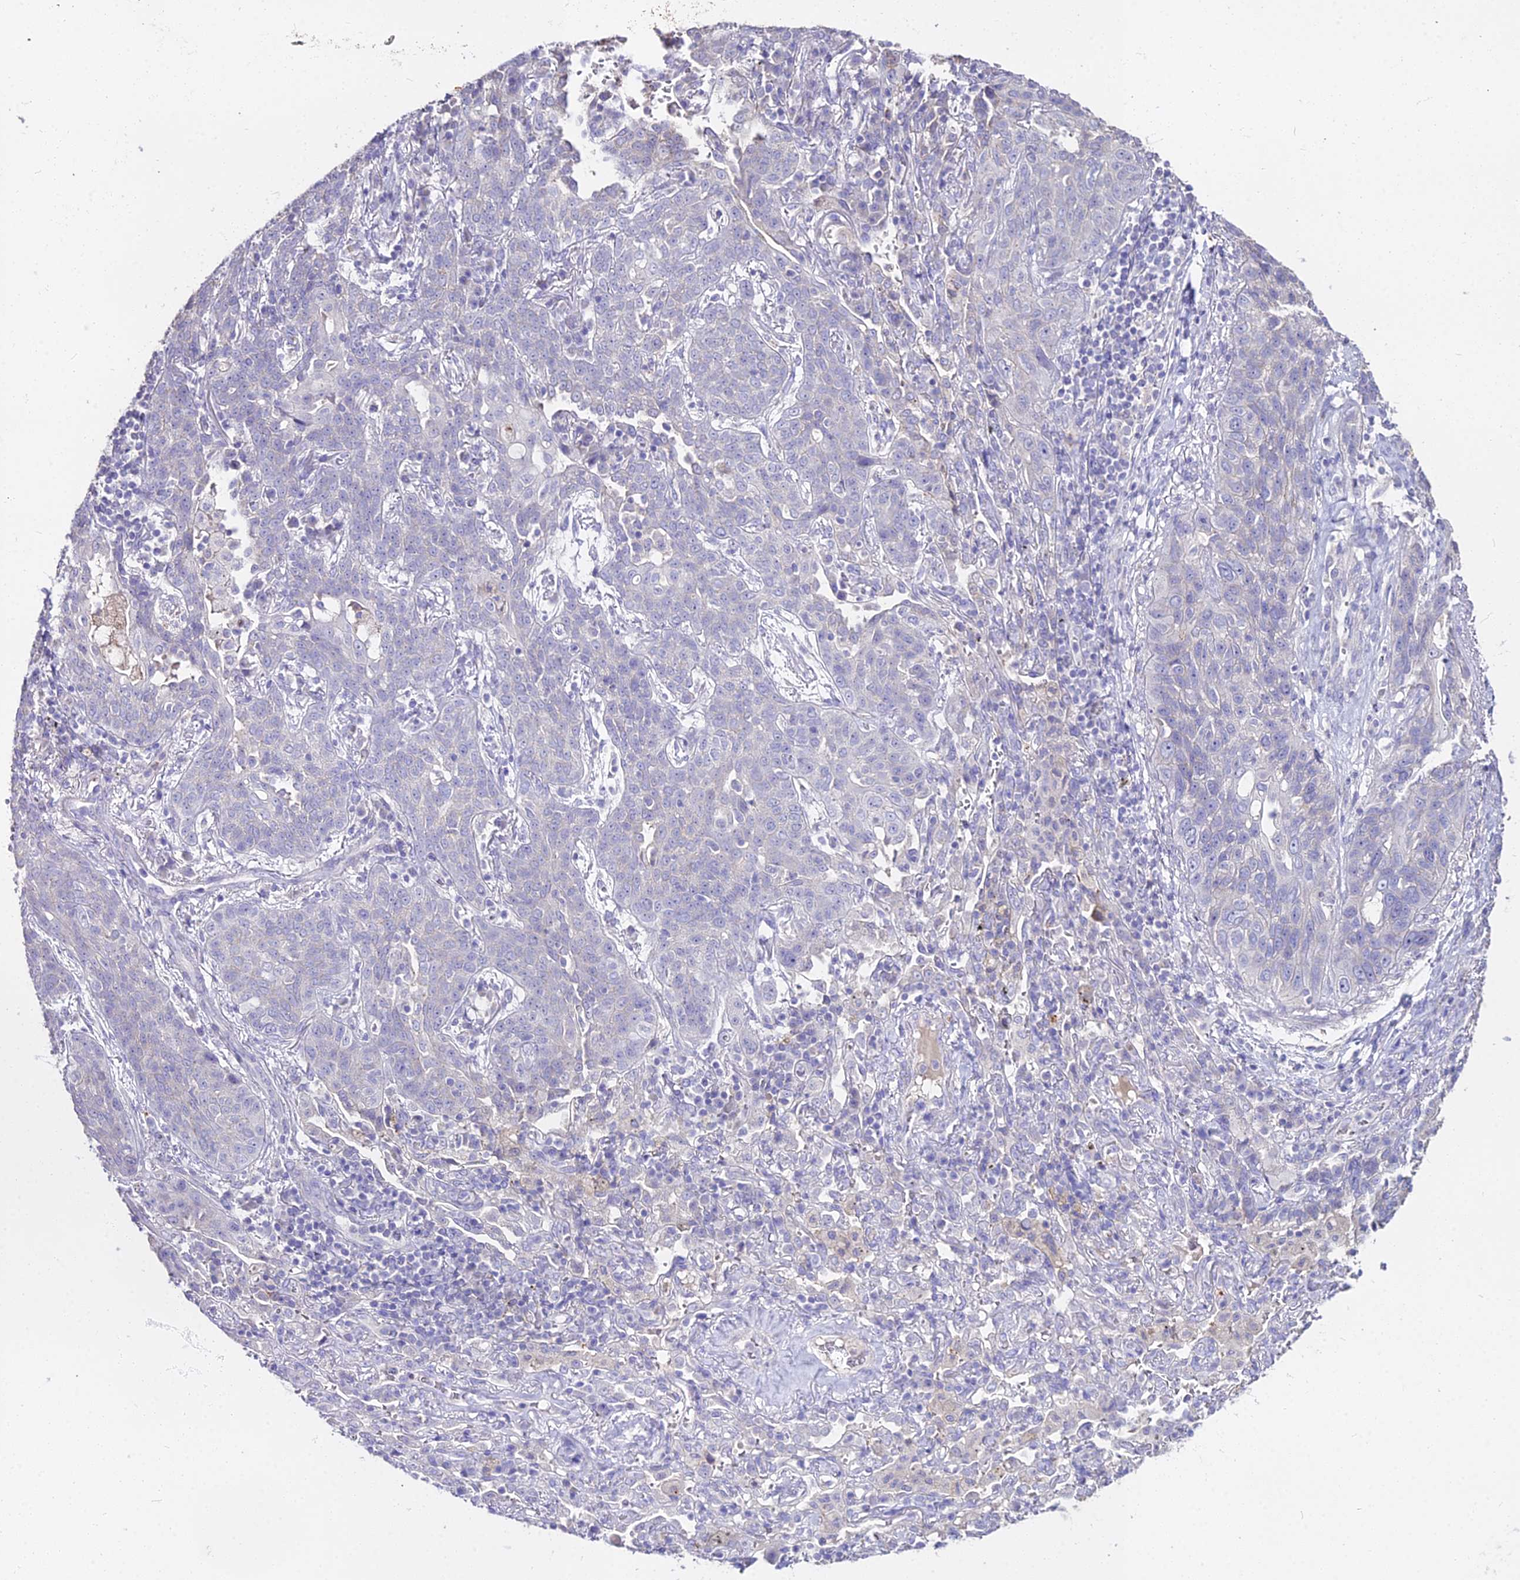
{"staining": {"intensity": "negative", "quantity": "none", "location": "none"}, "tissue": "lung cancer", "cell_type": "Tumor cells", "image_type": "cancer", "snomed": [{"axis": "morphology", "description": "Squamous cell carcinoma, NOS"}, {"axis": "topography", "description": "Lung"}], "caption": "DAB immunohistochemical staining of human lung cancer (squamous cell carcinoma) demonstrates no significant staining in tumor cells. (DAB immunohistochemistry with hematoxylin counter stain).", "gene": "GLYAT", "patient": {"sex": "female", "age": 70}}